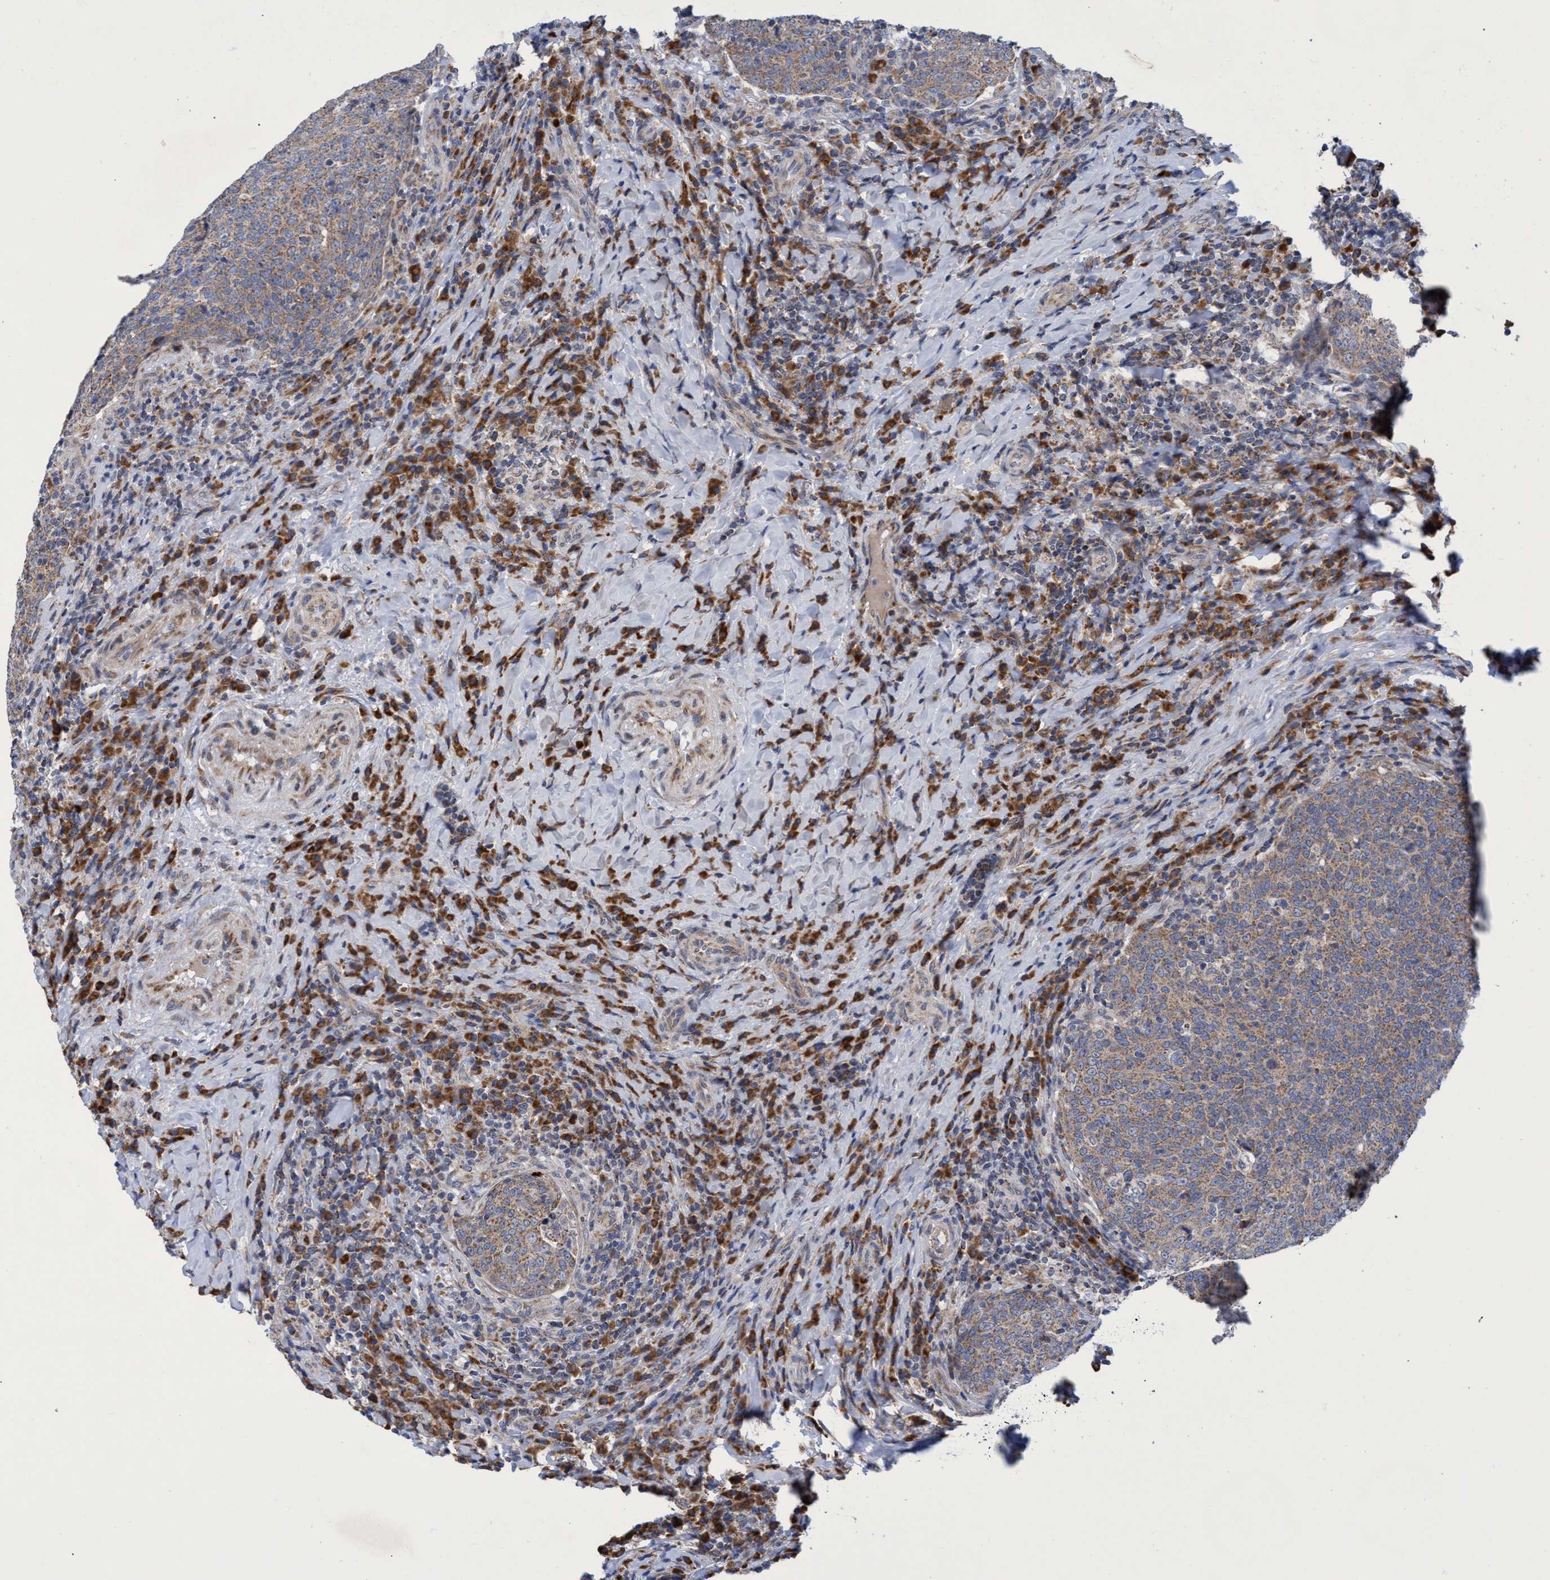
{"staining": {"intensity": "weak", "quantity": ">75%", "location": "cytoplasmic/membranous"}, "tissue": "head and neck cancer", "cell_type": "Tumor cells", "image_type": "cancer", "snomed": [{"axis": "morphology", "description": "Squamous cell carcinoma, NOS"}, {"axis": "morphology", "description": "Squamous cell carcinoma, metastatic, NOS"}, {"axis": "topography", "description": "Lymph node"}, {"axis": "topography", "description": "Head-Neck"}], "caption": "An immunohistochemistry micrograph of tumor tissue is shown. Protein staining in brown highlights weak cytoplasmic/membranous positivity in squamous cell carcinoma (head and neck) within tumor cells.", "gene": "NAT16", "patient": {"sex": "male", "age": 62}}